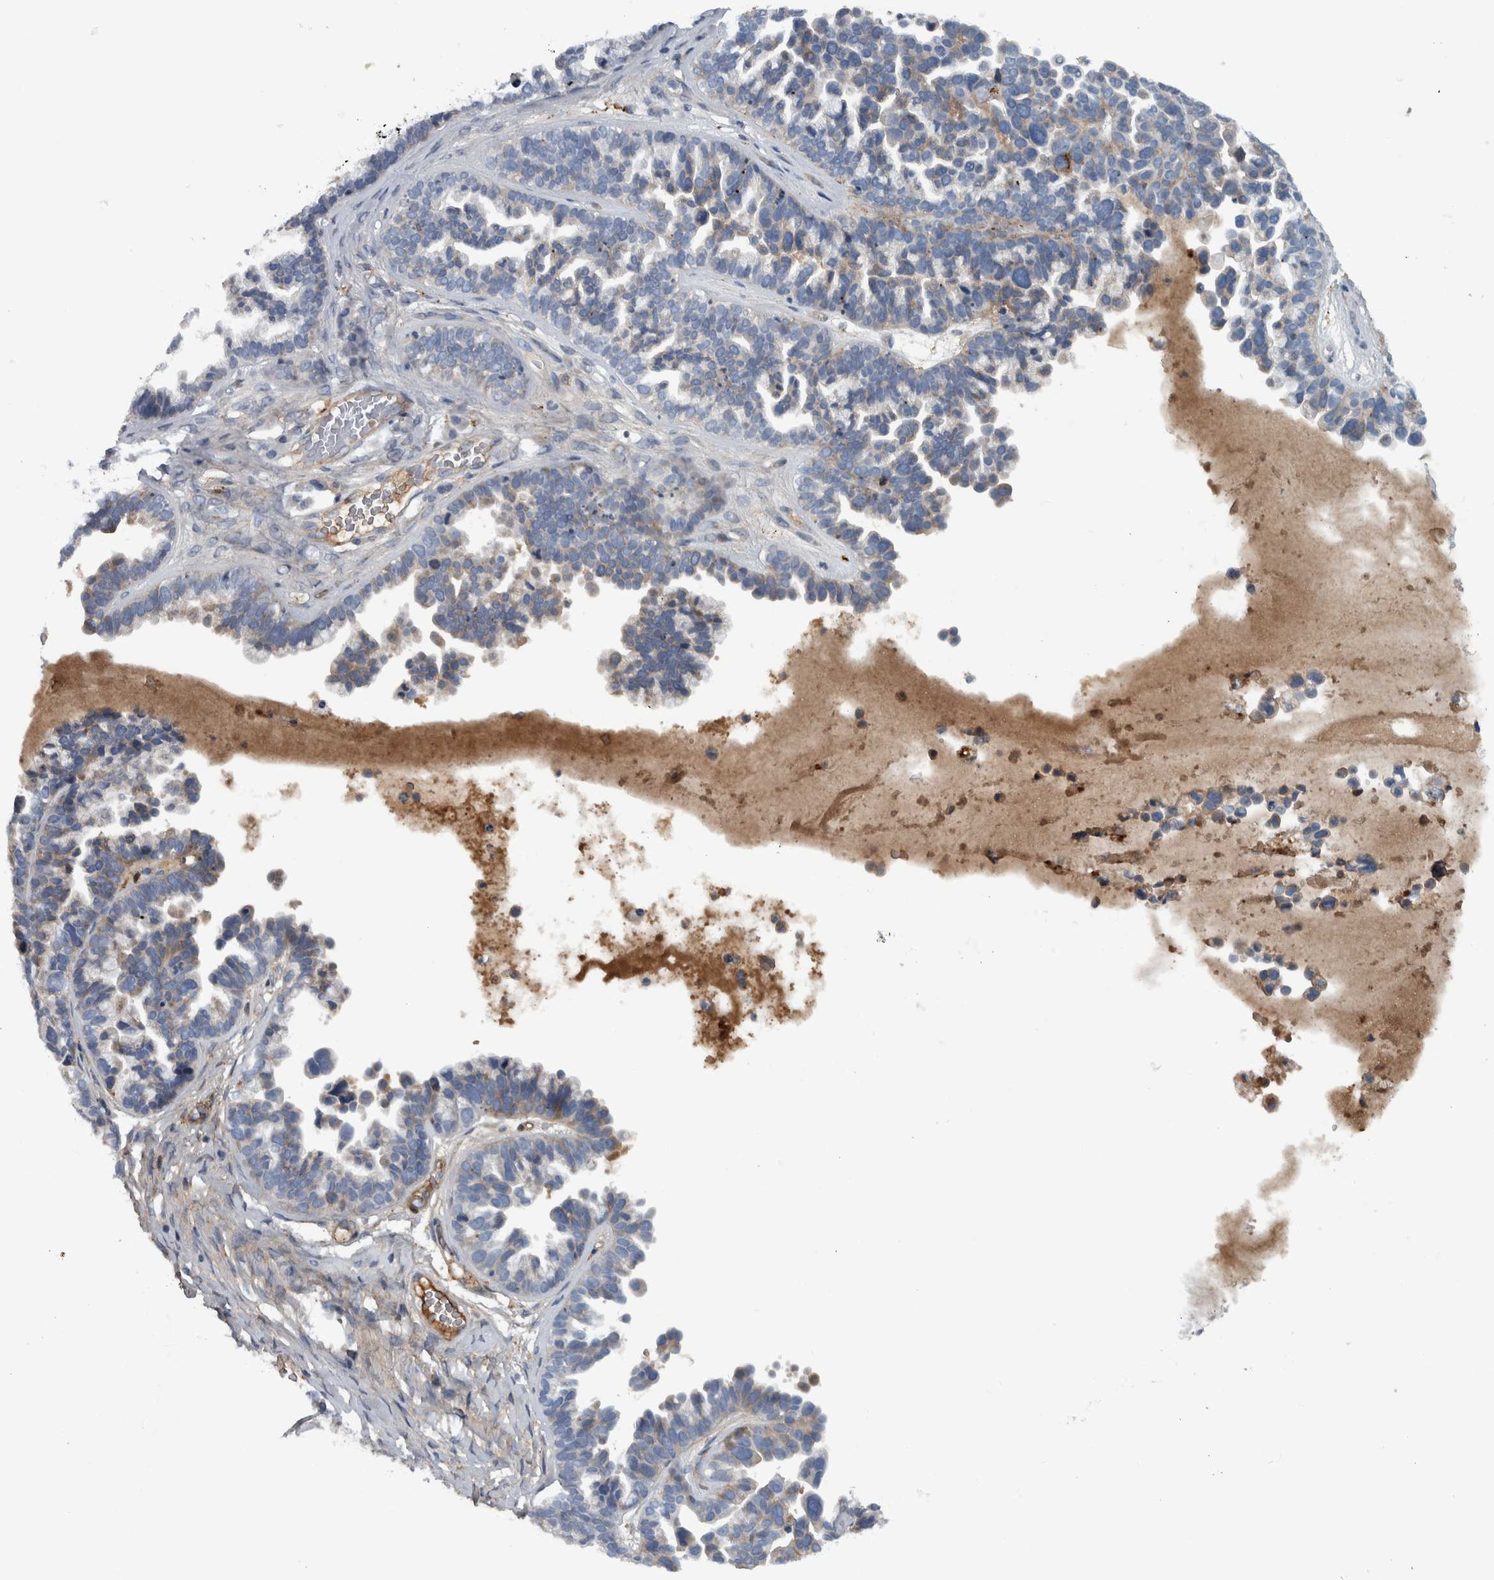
{"staining": {"intensity": "weak", "quantity": "<25%", "location": "cytoplasmic/membranous"}, "tissue": "ovarian cancer", "cell_type": "Tumor cells", "image_type": "cancer", "snomed": [{"axis": "morphology", "description": "Cystadenocarcinoma, serous, NOS"}, {"axis": "topography", "description": "Ovary"}], "caption": "This is an immunohistochemistry photomicrograph of ovarian cancer (serous cystadenocarcinoma). There is no staining in tumor cells.", "gene": "SERPINC1", "patient": {"sex": "female", "age": 56}}